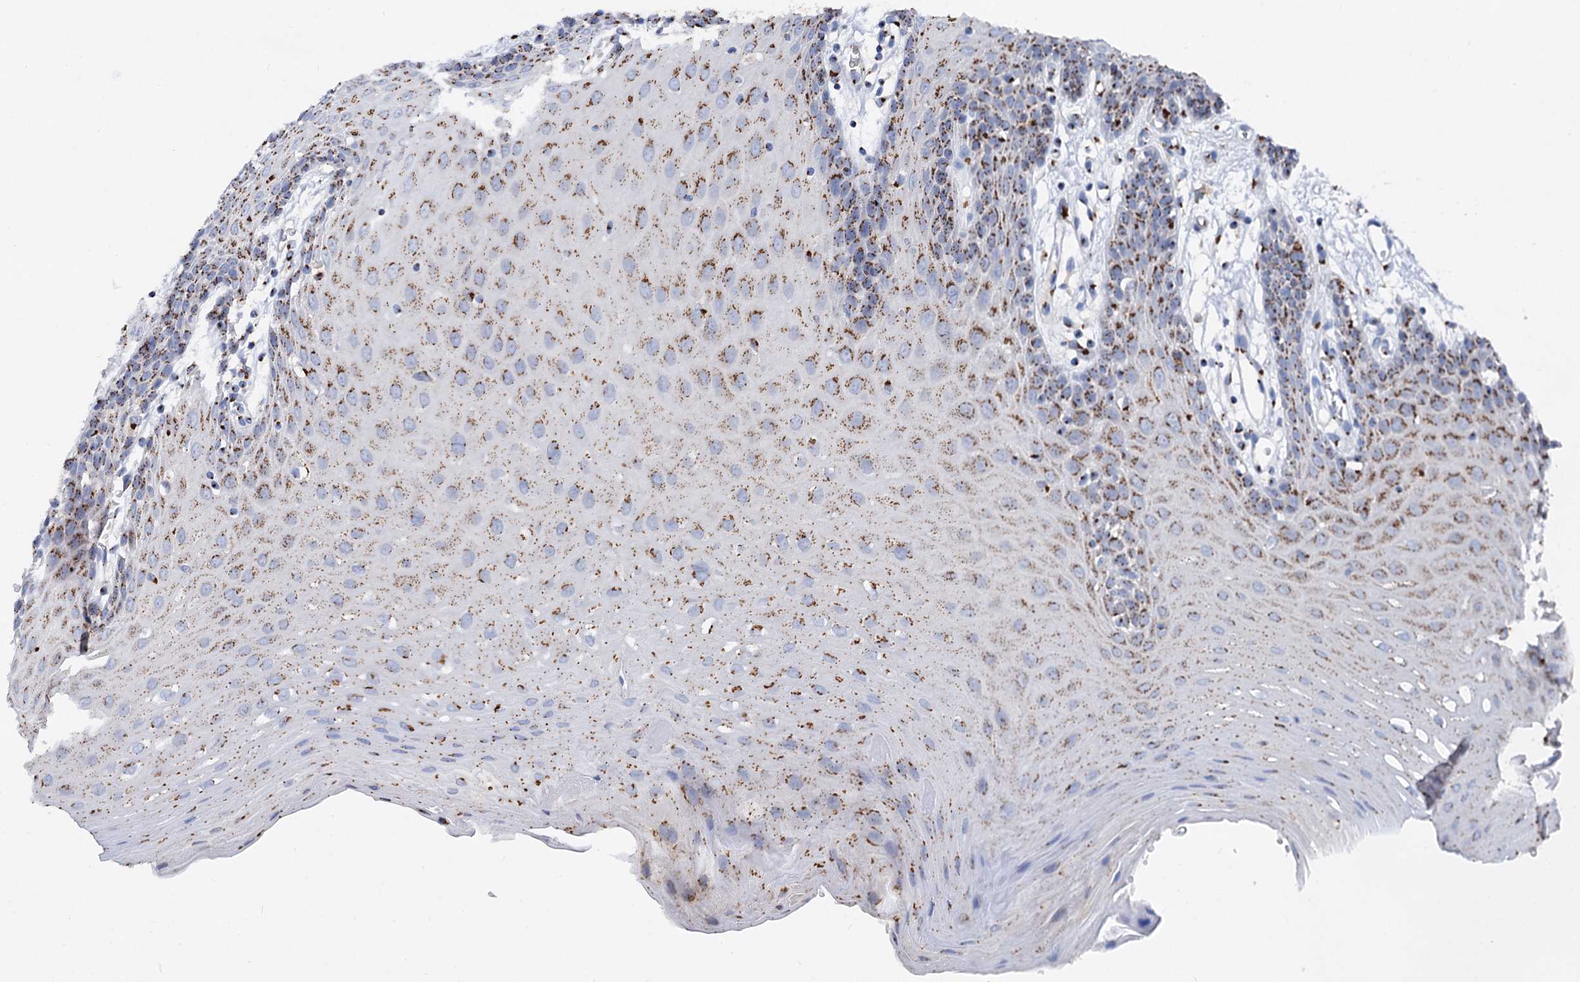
{"staining": {"intensity": "strong", "quantity": ">75%", "location": "cytoplasmic/membranous"}, "tissue": "oral mucosa", "cell_type": "Squamous epithelial cells", "image_type": "normal", "snomed": [{"axis": "morphology", "description": "Normal tissue, NOS"}, {"axis": "topography", "description": "Skeletal muscle"}, {"axis": "topography", "description": "Oral tissue"}, {"axis": "topography", "description": "Salivary gland"}, {"axis": "topography", "description": "Peripheral nerve tissue"}], "caption": "A micrograph of human oral mucosa stained for a protein shows strong cytoplasmic/membranous brown staining in squamous epithelial cells.", "gene": "TM9SF3", "patient": {"sex": "male", "age": 54}}